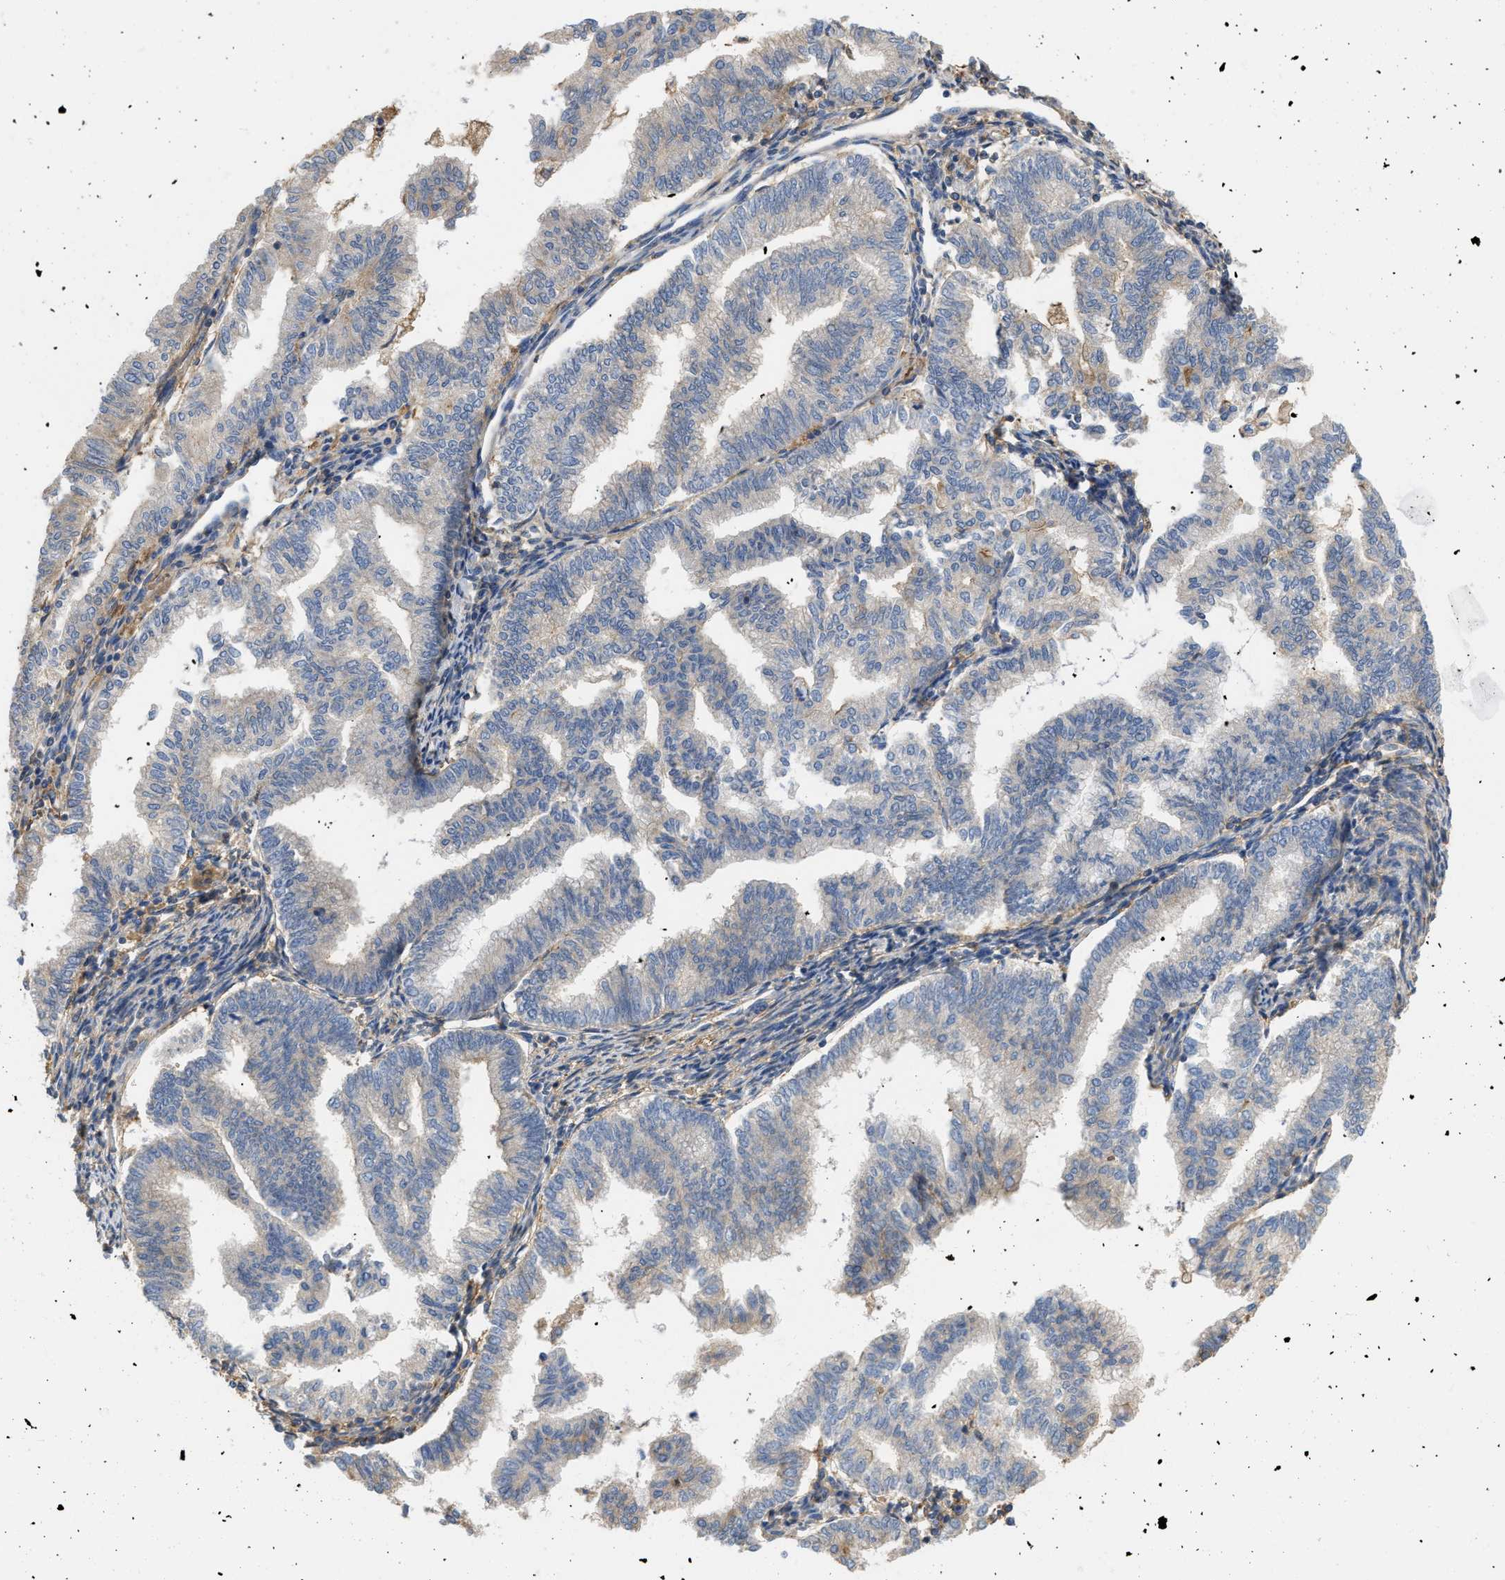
{"staining": {"intensity": "moderate", "quantity": "<25%", "location": "cytoplasmic/membranous"}, "tissue": "endometrial cancer", "cell_type": "Tumor cells", "image_type": "cancer", "snomed": [{"axis": "morphology", "description": "Polyp, NOS"}, {"axis": "morphology", "description": "Adenocarcinoma, NOS"}, {"axis": "morphology", "description": "Adenoma, NOS"}, {"axis": "topography", "description": "Endometrium"}], "caption": "Adenoma (endometrial) stained for a protein reveals moderate cytoplasmic/membranous positivity in tumor cells.", "gene": "GNB4", "patient": {"sex": "female", "age": 79}}